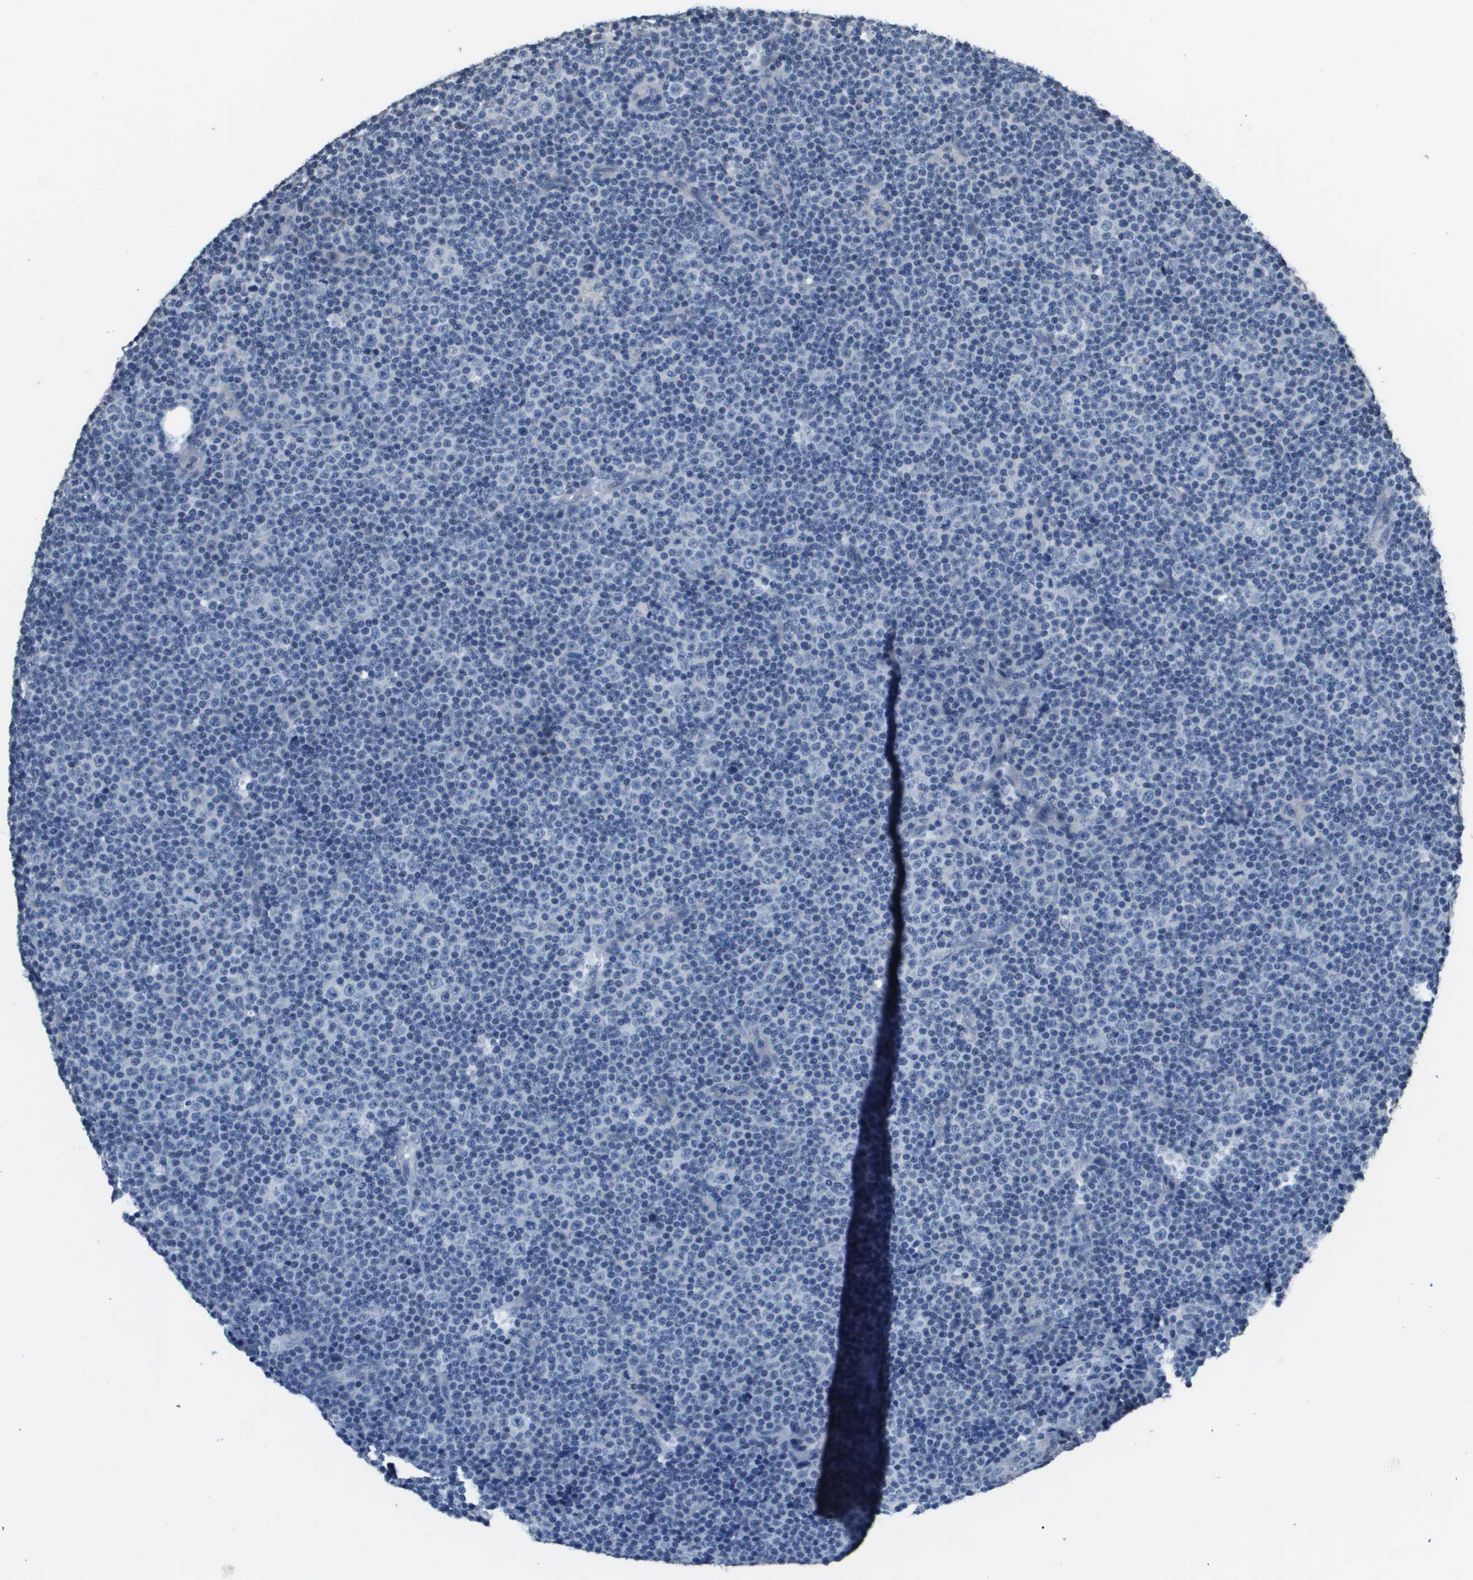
{"staining": {"intensity": "negative", "quantity": "none", "location": "none"}, "tissue": "lymphoma", "cell_type": "Tumor cells", "image_type": "cancer", "snomed": [{"axis": "morphology", "description": "Malignant lymphoma, non-Hodgkin's type, Low grade"}, {"axis": "topography", "description": "Lymph node"}], "caption": "Immunohistochemical staining of human malignant lymphoma, non-Hodgkin's type (low-grade) reveals no significant staining in tumor cells. The staining is performed using DAB (3,3'-diaminobenzidine) brown chromogen with nuclei counter-stained in using hematoxylin.", "gene": "MT3", "patient": {"sex": "female", "age": 67}}